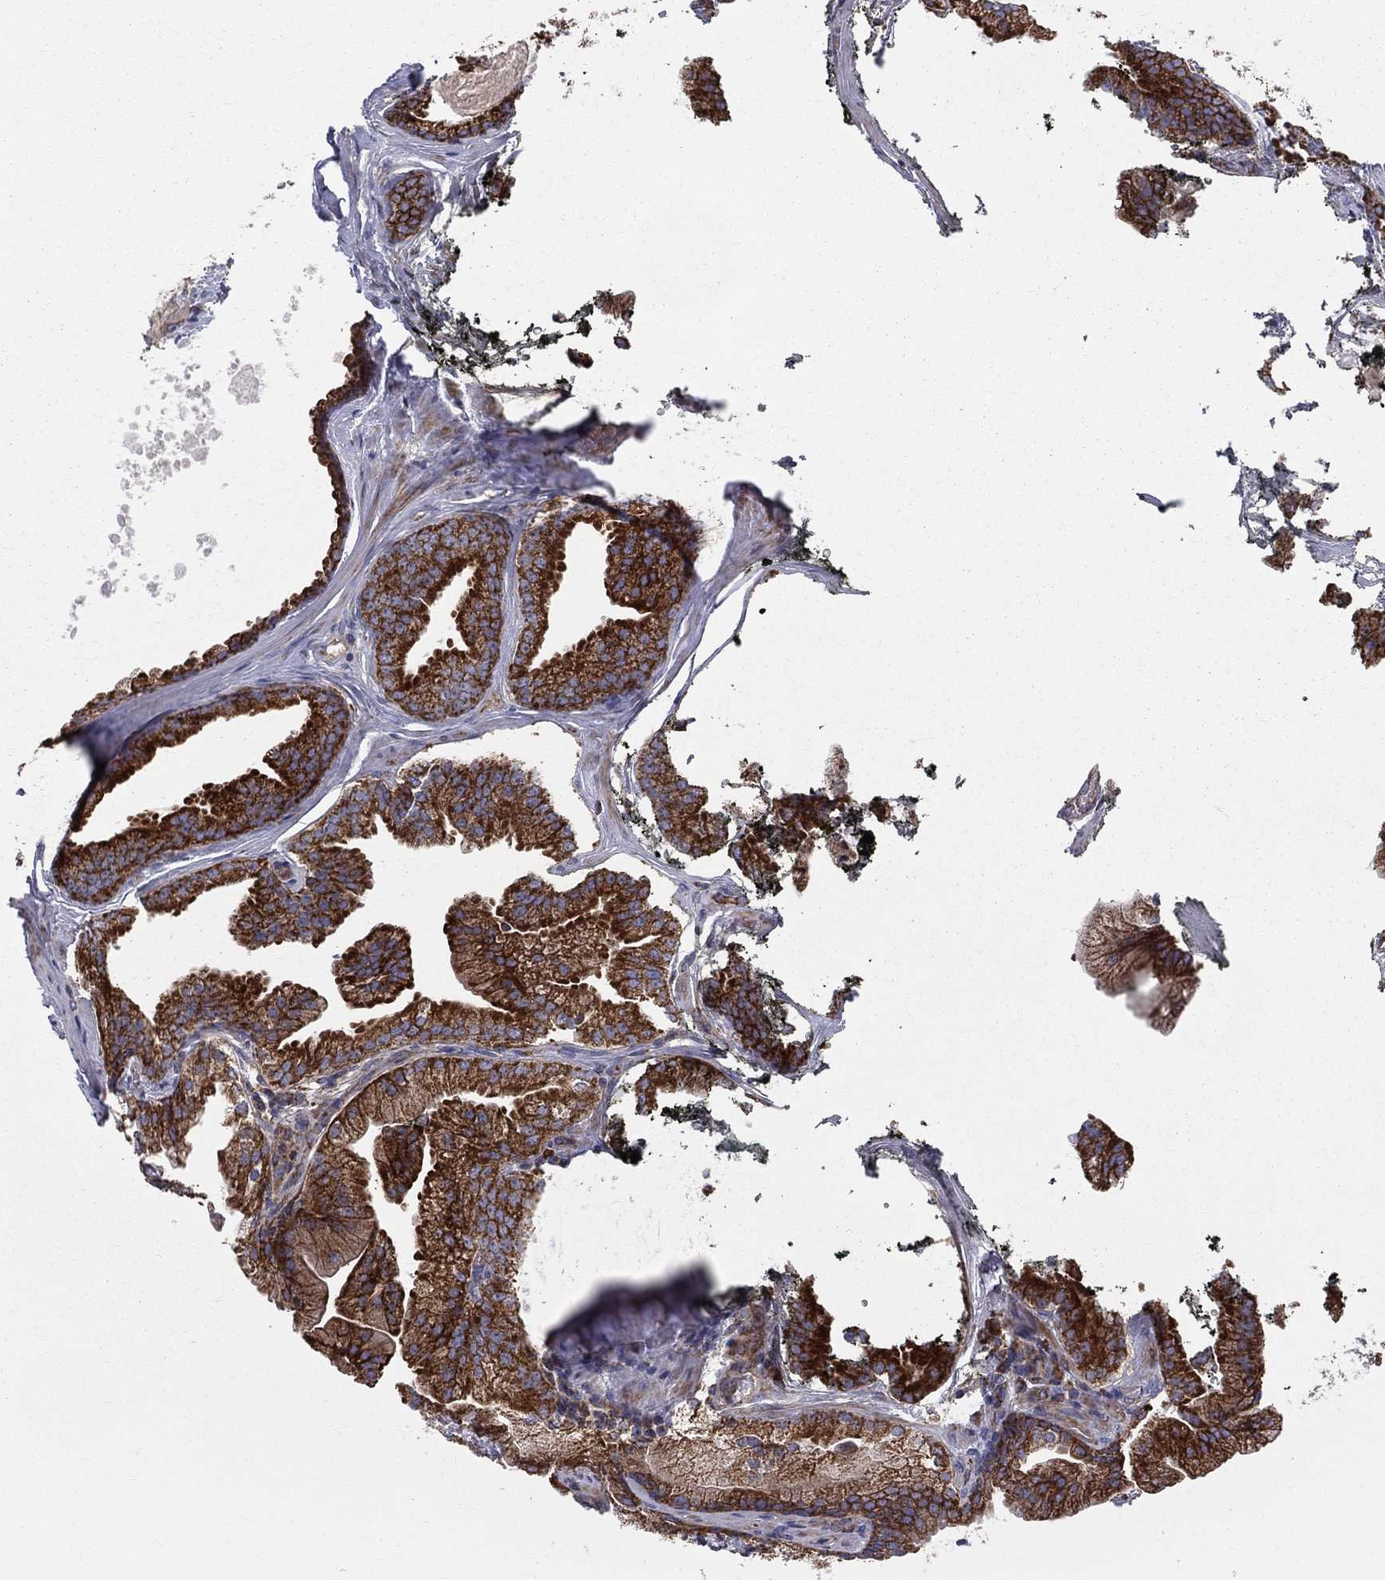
{"staining": {"intensity": "strong", "quantity": ">75%", "location": "cytoplasmic/membranous"}, "tissue": "prostate cancer", "cell_type": "Tumor cells", "image_type": "cancer", "snomed": [{"axis": "morphology", "description": "Adenocarcinoma, NOS"}, {"axis": "morphology", "description": "Adenocarcinoma, High grade"}, {"axis": "topography", "description": "Prostate"}], "caption": "Prostate cancer (adenocarcinoma) stained for a protein (brown) reveals strong cytoplasmic/membranous positive staining in about >75% of tumor cells.", "gene": "MIX23", "patient": {"sex": "male", "age": 64}}